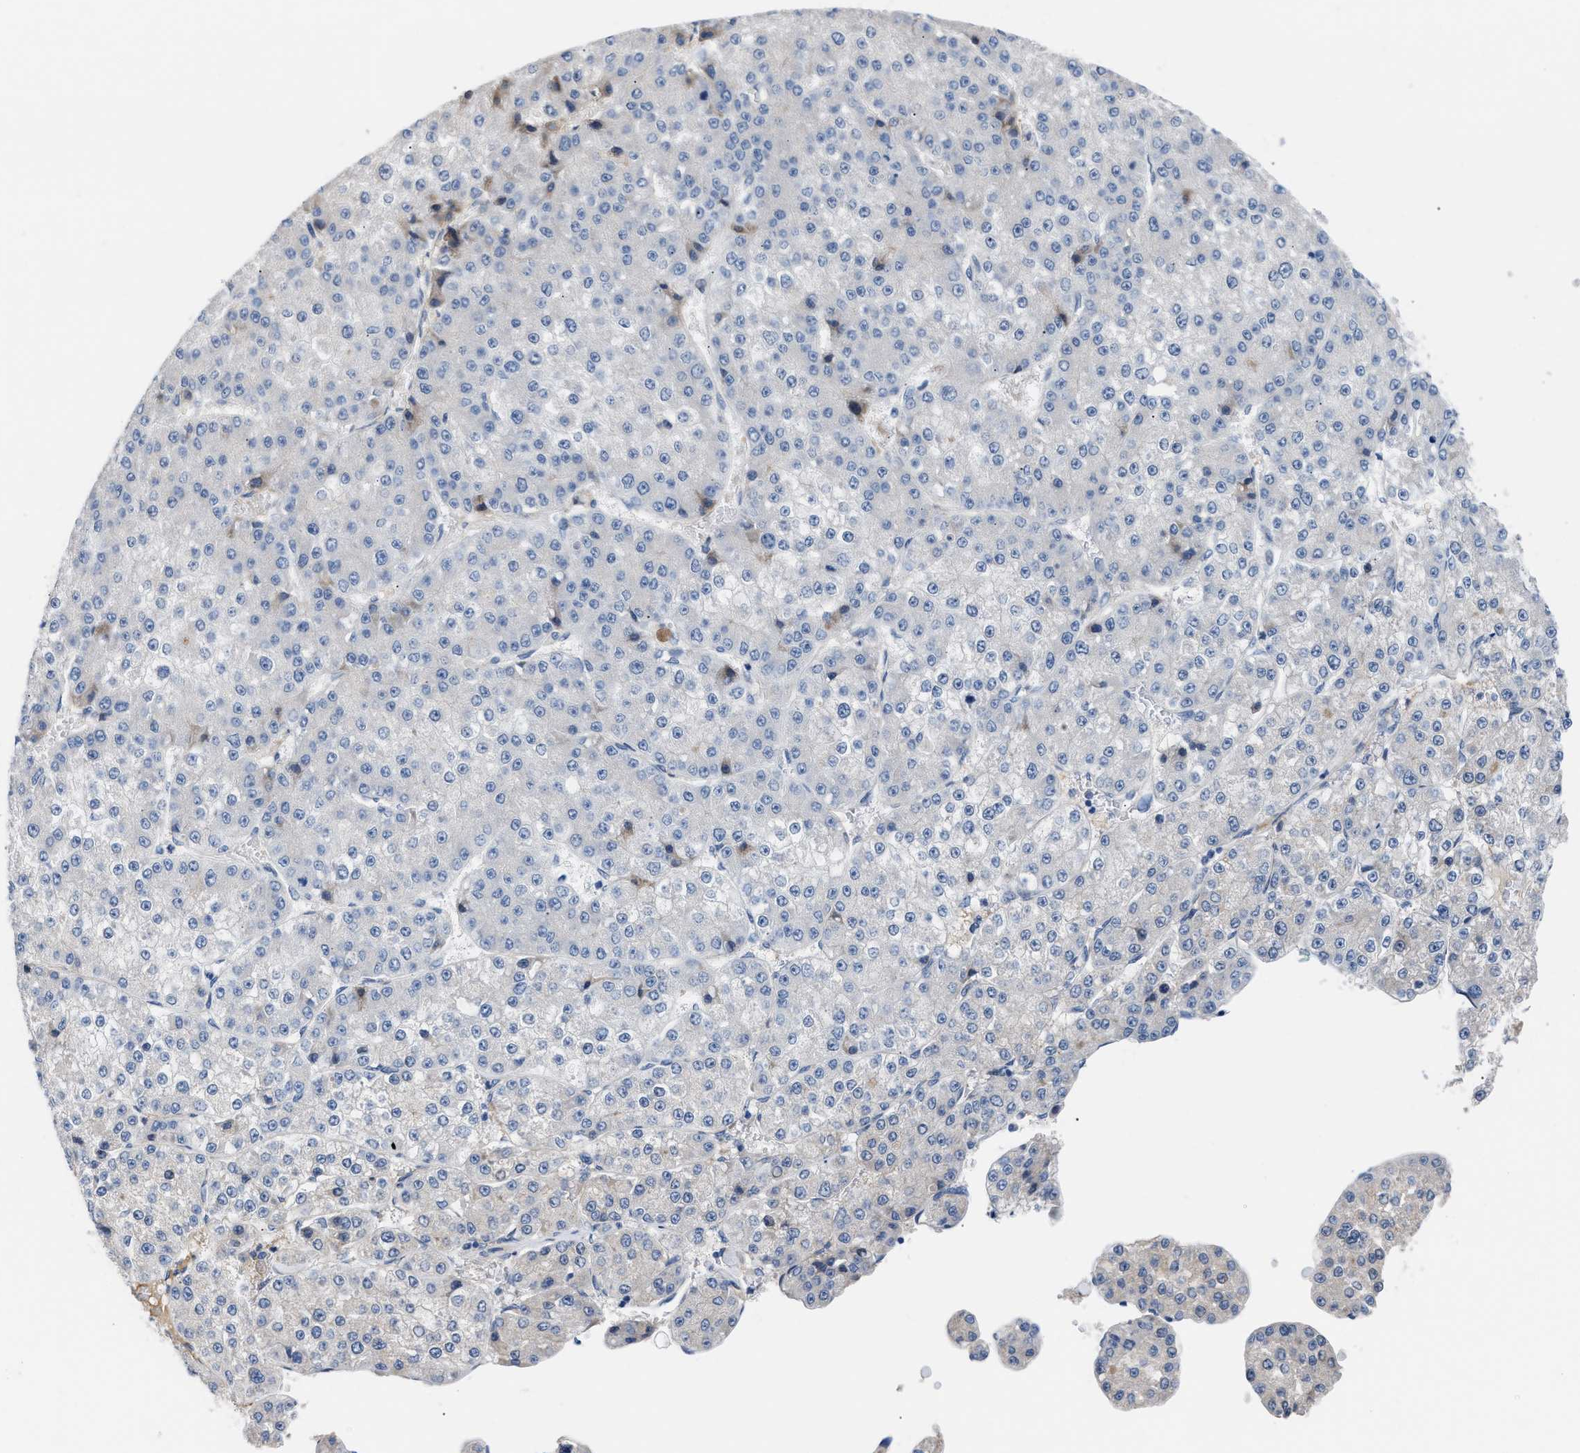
{"staining": {"intensity": "negative", "quantity": "none", "location": "none"}, "tissue": "liver cancer", "cell_type": "Tumor cells", "image_type": "cancer", "snomed": [{"axis": "morphology", "description": "Carcinoma, Hepatocellular, NOS"}, {"axis": "topography", "description": "Liver"}], "caption": "DAB immunohistochemical staining of liver cancer reveals no significant positivity in tumor cells.", "gene": "TFPI", "patient": {"sex": "female", "age": 73}}